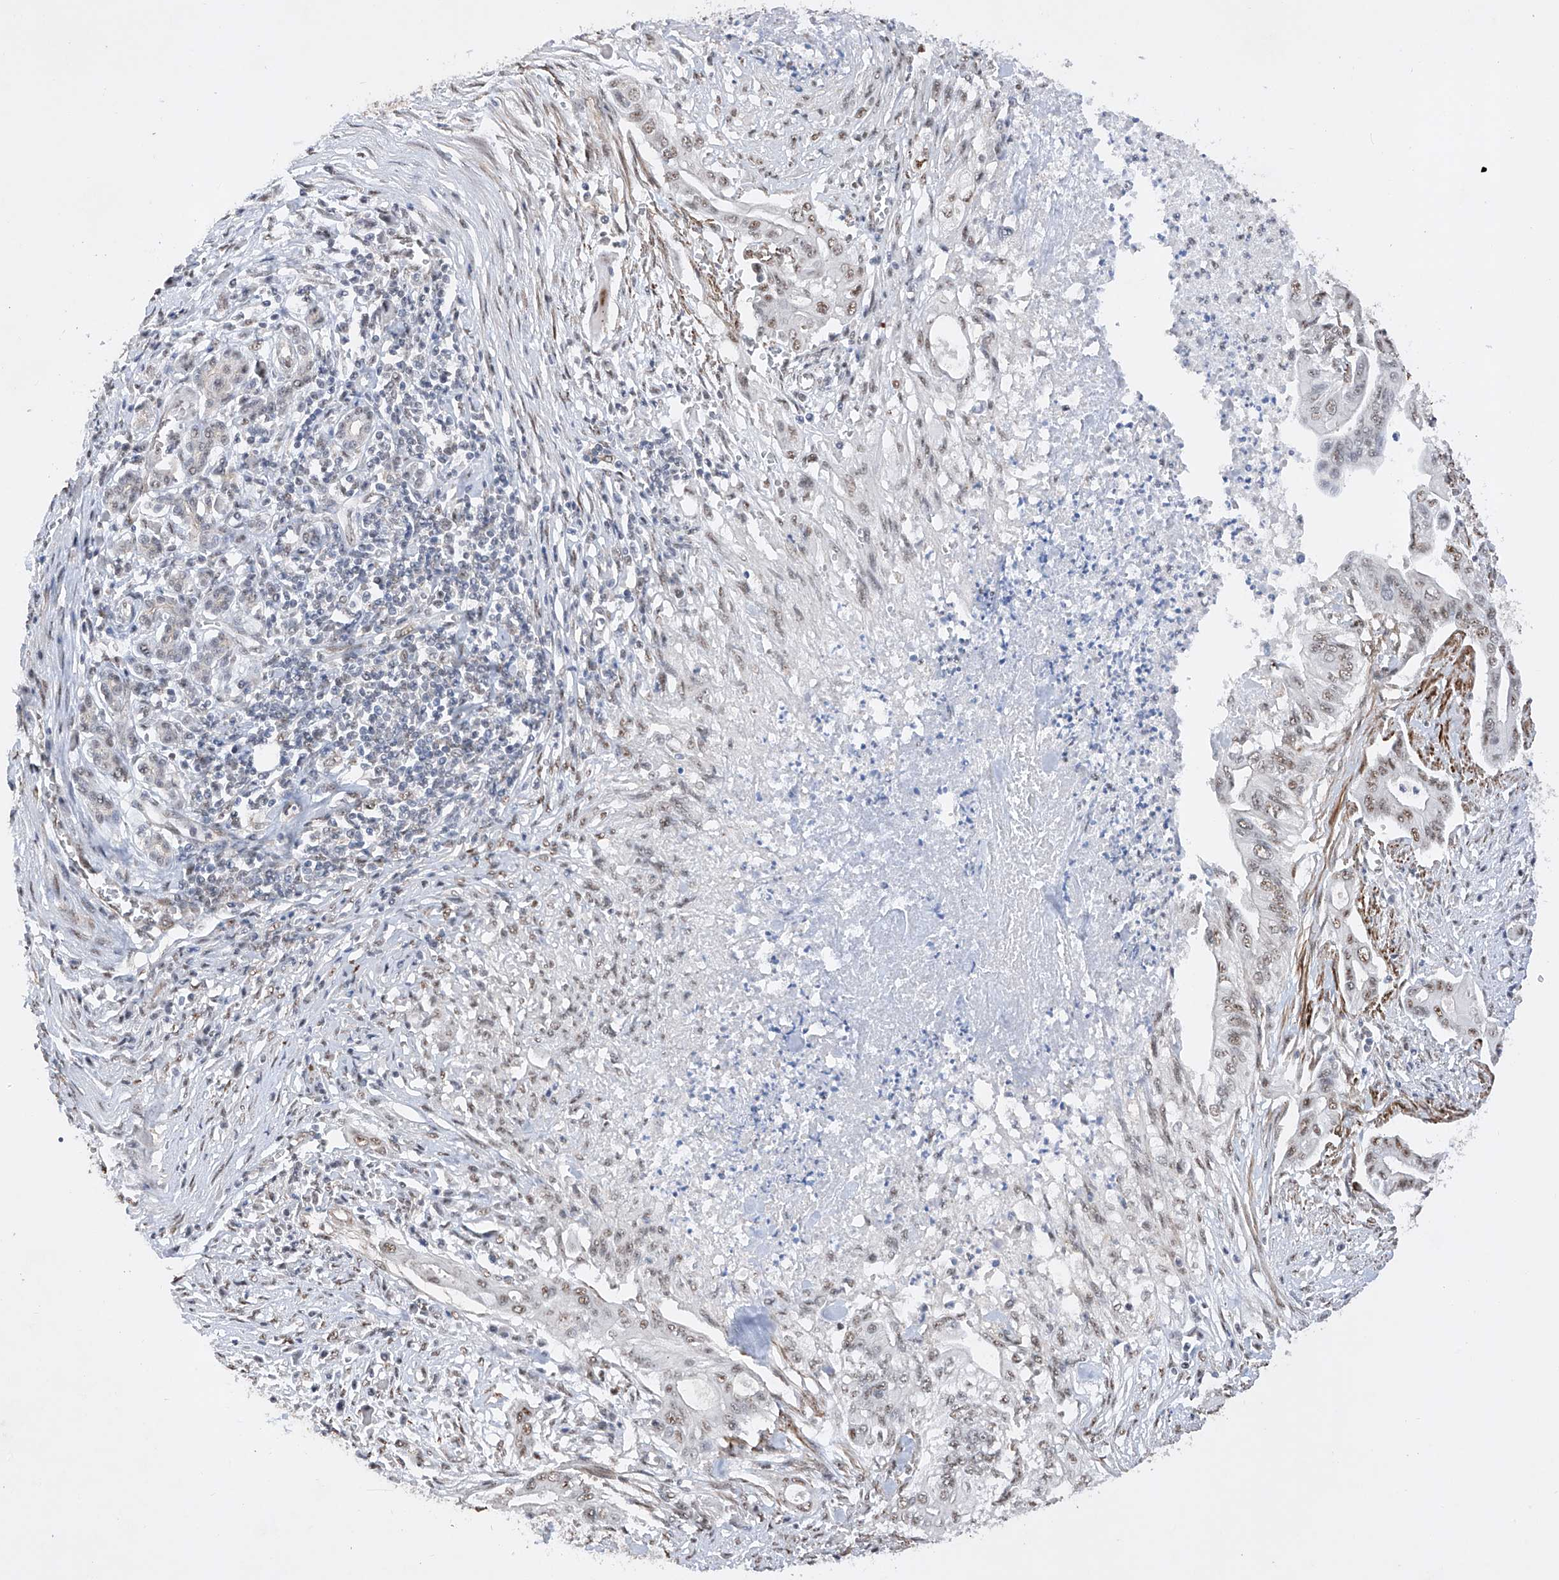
{"staining": {"intensity": "weak", "quantity": "25%-75%", "location": "nuclear"}, "tissue": "pancreatic cancer", "cell_type": "Tumor cells", "image_type": "cancer", "snomed": [{"axis": "morphology", "description": "Adenocarcinoma, NOS"}, {"axis": "topography", "description": "Pancreas"}], "caption": "Immunohistochemistry (DAB (3,3'-diaminobenzidine)) staining of human adenocarcinoma (pancreatic) displays weak nuclear protein expression in about 25%-75% of tumor cells.", "gene": "NFATC4", "patient": {"sex": "male", "age": 58}}